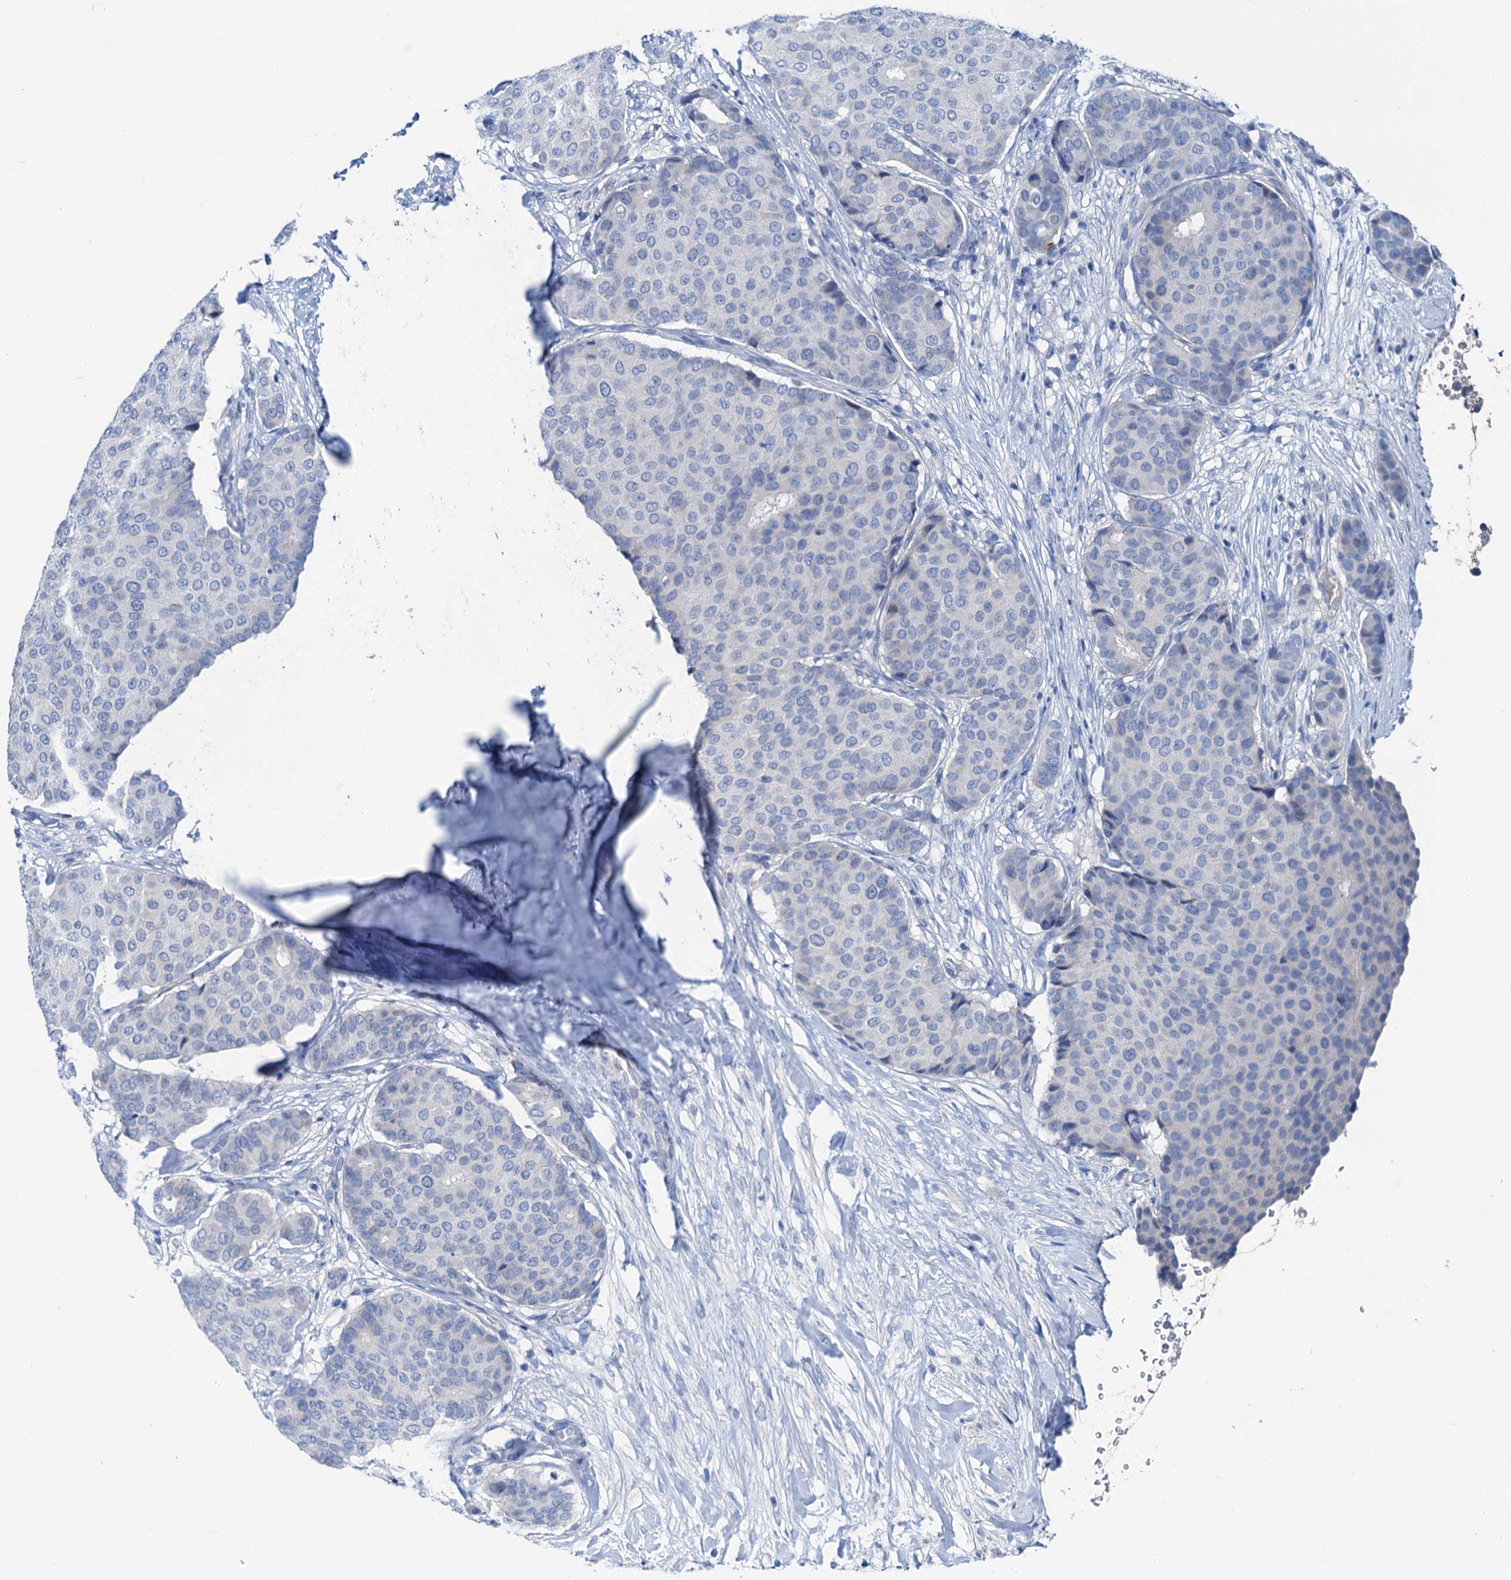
{"staining": {"intensity": "negative", "quantity": "none", "location": "none"}, "tissue": "breast cancer", "cell_type": "Tumor cells", "image_type": "cancer", "snomed": [{"axis": "morphology", "description": "Duct carcinoma"}, {"axis": "topography", "description": "Breast"}], "caption": "Tumor cells are negative for protein expression in human breast cancer.", "gene": "KNDC1", "patient": {"sex": "female", "age": 75}}